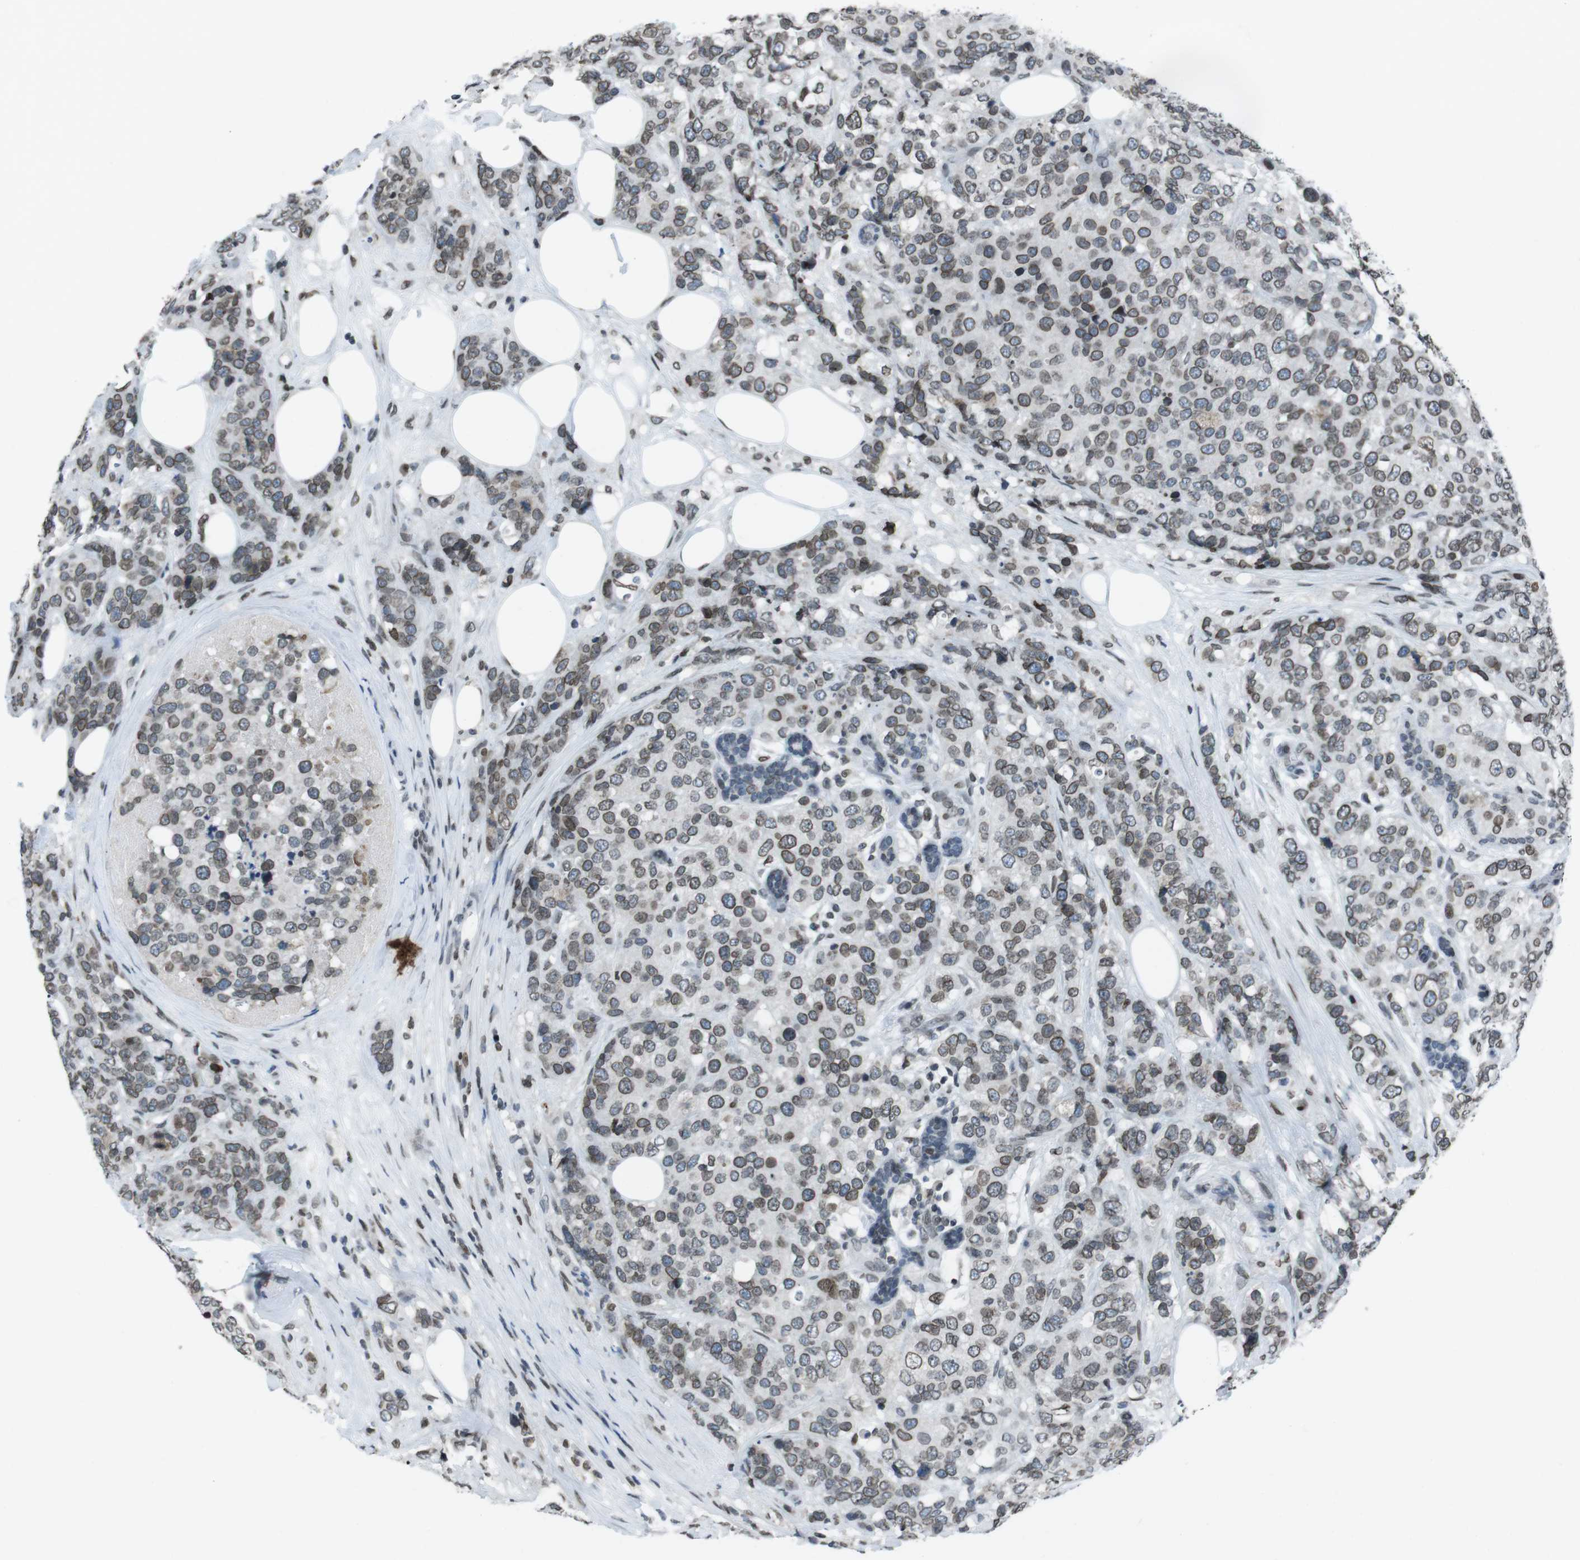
{"staining": {"intensity": "moderate", "quantity": ">75%", "location": "cytoplasmic/membranous,nuclear"}, "tissue": "breast cancer", "cell_type": "Tumor cells", "image_type": "cancer", "snomed": [{"axis": "morphology", "description": "Lobular carcinoma"}, {"axis": "topography", "description": "Breast"}], "caption": "Human breast lobular carcinoma stained with a brown dye reveals moderate cytoplasmic/membranous and nuclear positive staining in approximately >75% of tumor cells.", "gene": "MAD1L1", "patient": {"sex": "female", "age": 59}}